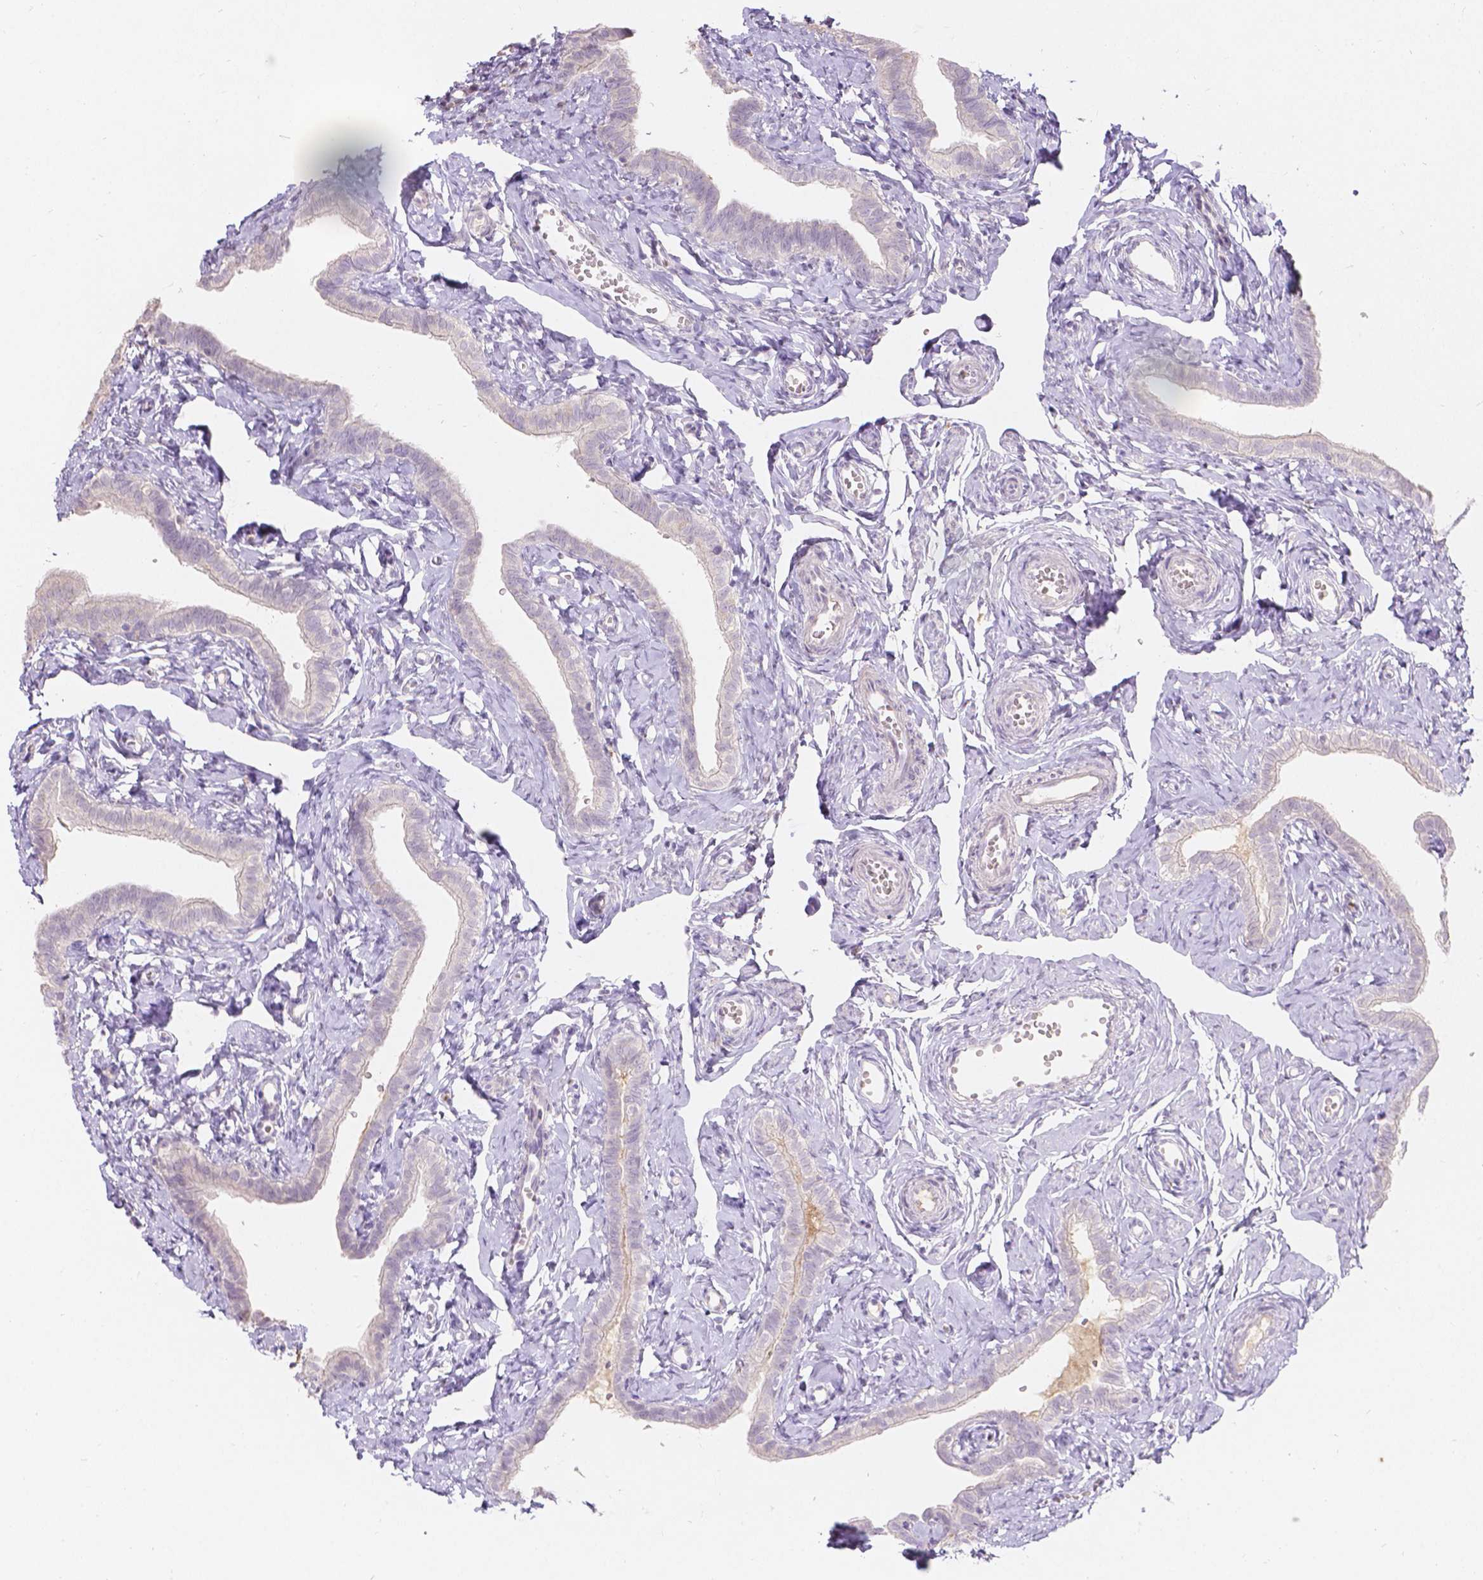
{"staining": {"intensity": "negative", "quantity": "none", "location": "none"}, "tissue": "fallopian tube", "cell_type": "Glandular cells", "image_type": "normal", "snomed": [{"axis": "morphology", "description": "Normal tissue, NOS"}, {"axis": "topography", "description": "Fallopian tube"}], "caption": "Immunohistochemical staining of unremarkable fallopian tube displays no significant positivity in glandular cells.", "gene": "DCAF4L1", "patient": {"sex": "female", "age": 41}}